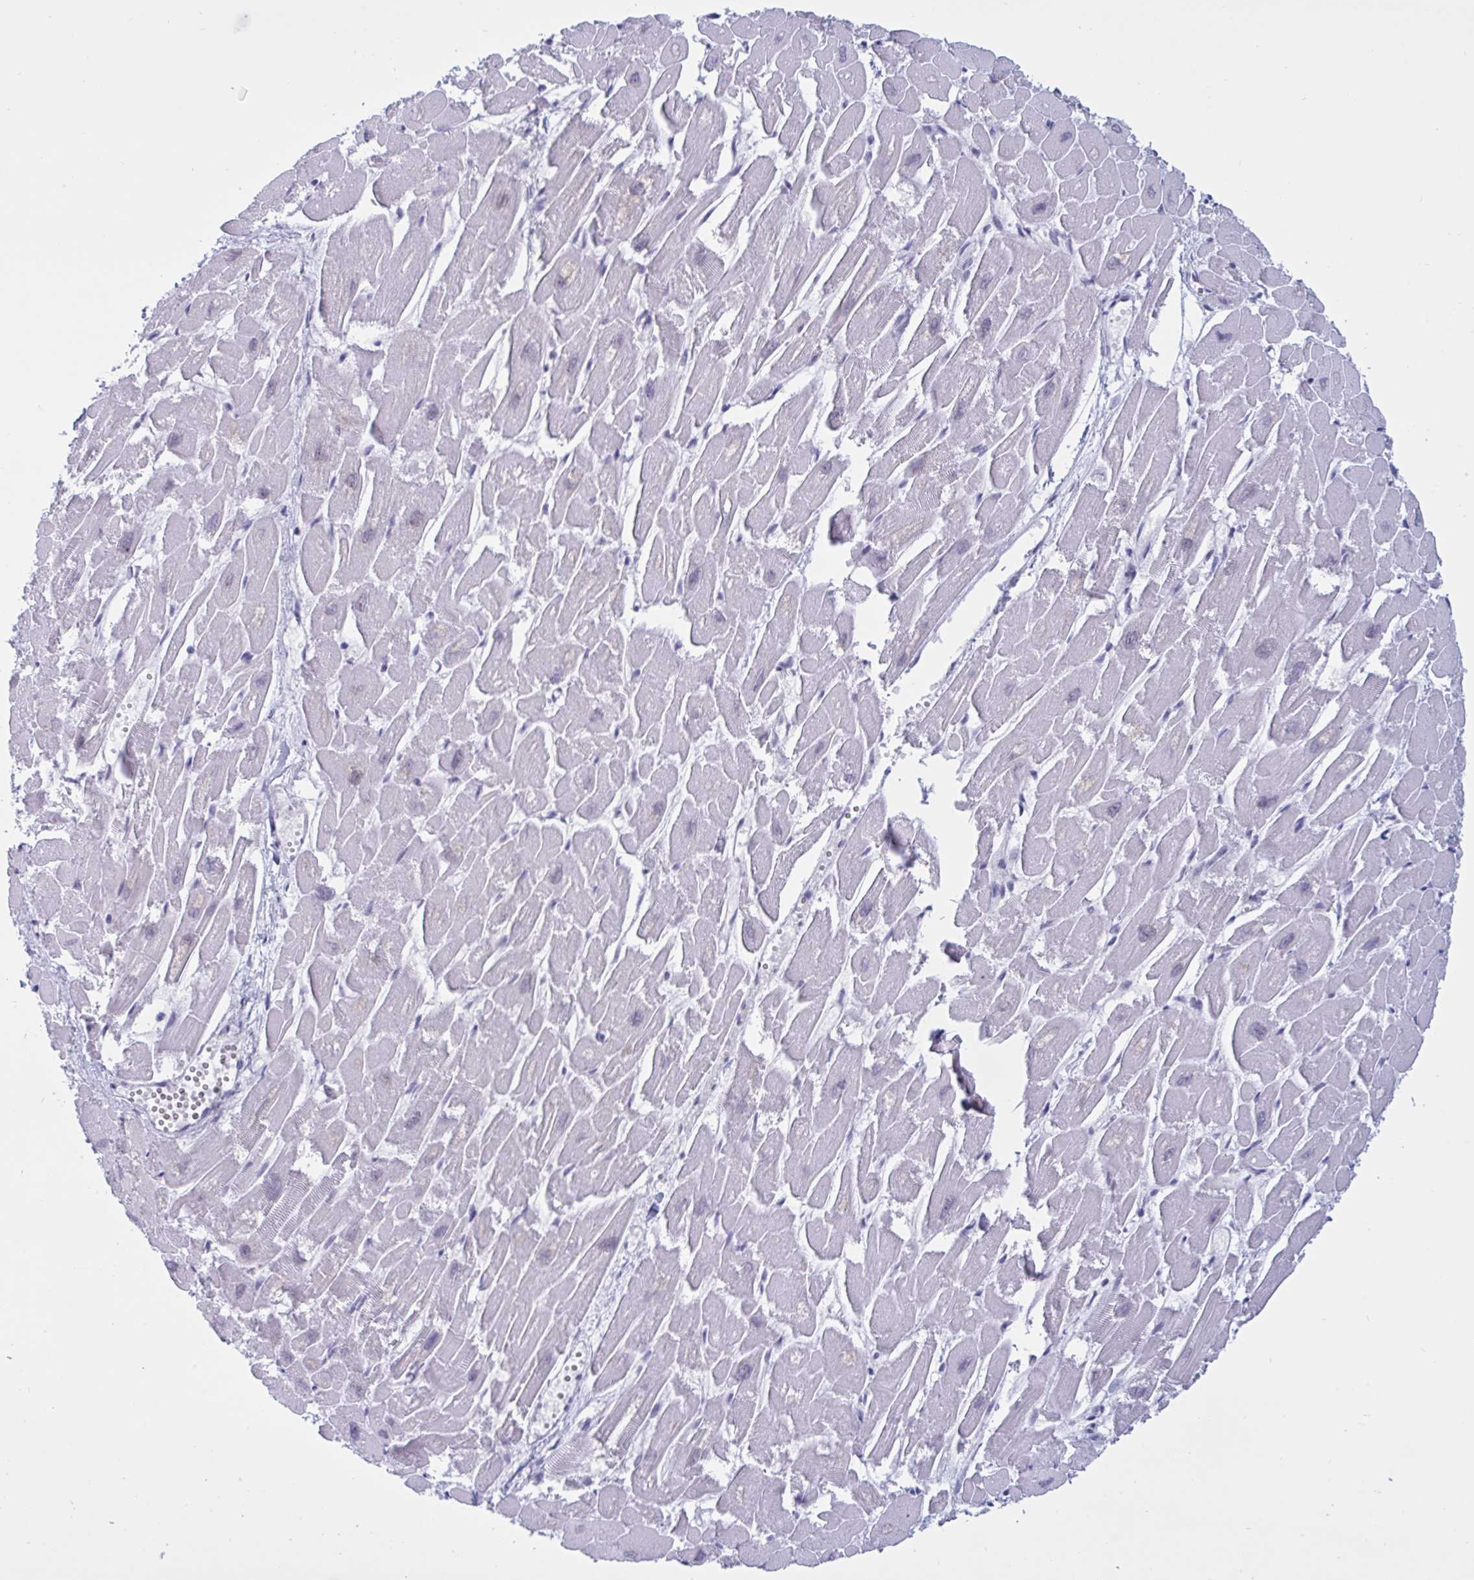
{"staining": {"intensity": "weak", "quantity": "25%-75%", "location": "cytoplasmic/membranous,nuclear"}, "tissue": "heart muscle", "cell_type": "Cardiomyocytes", "image_type": "normal", "snomed": [{"axis": "morphology", "description": "Normal tissue, NOS"}, {"axis": "topography", "description": "Heart"}], "caption": "Protein expression analysis of normal heart muscle exhibits weak cytoplasmic/membranous,nuclear expression in approximately 25%-75% of cardiomyocytes.", "gene": "PPP1R10", "patient": {"sex": "male", "age": 54}}